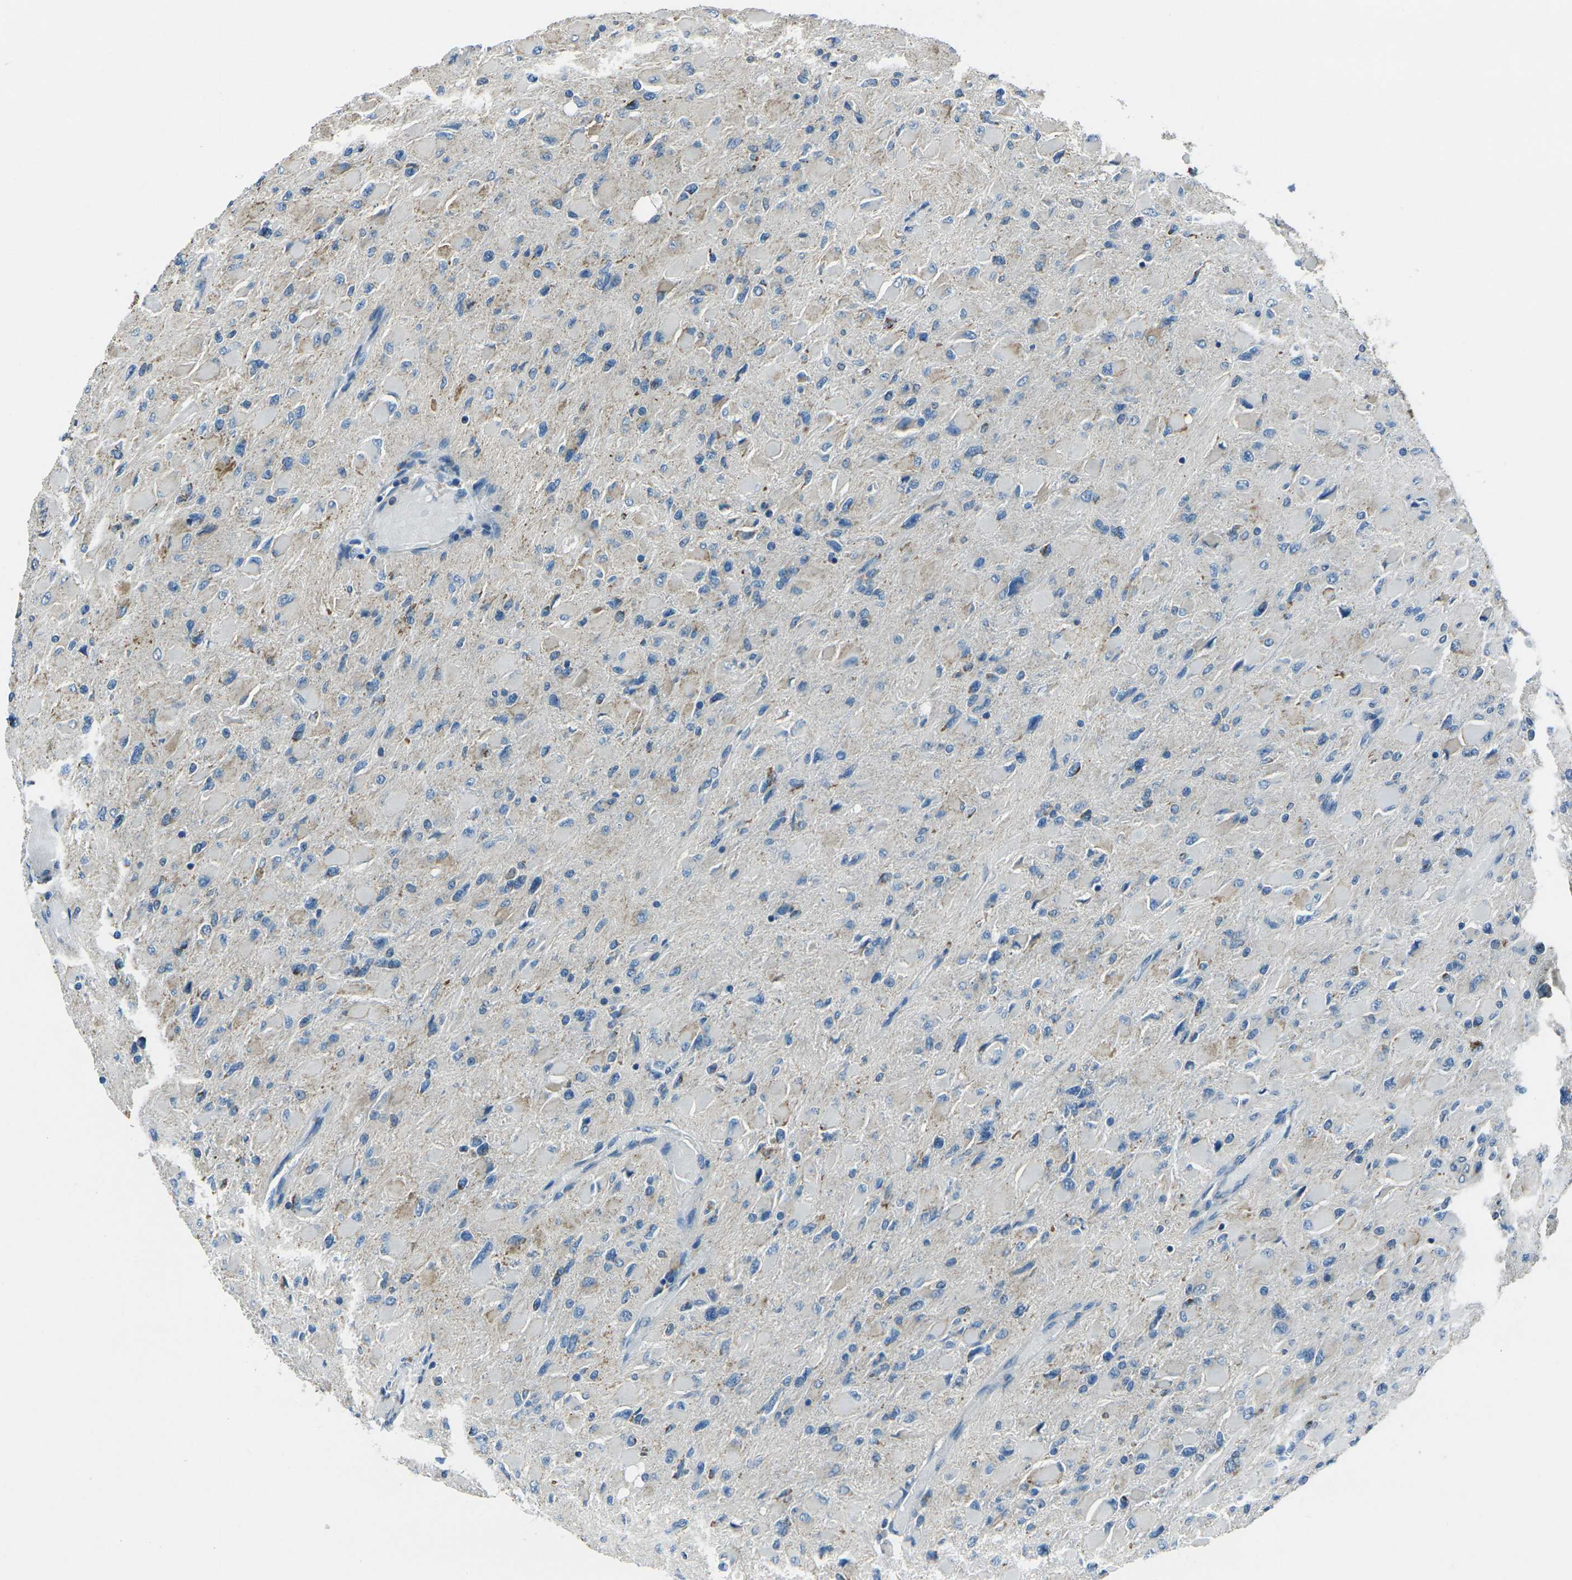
{"staining": {"intensity": "weak", "quantity": "<25%", "location": "cytoplasmic/membranous"}, "tissue": "glioma", "cell_type": "Tumor cells", "image_type": "cancer", "snomed": [{"axis": "morphology", "description": "Glioma, malignant, High grade"}, {"axis": "topography", "description": "Cerebral cortex"}], "caption": "Micrograph shows no protein expression in tumor cells of malignant glioma (high-grade) tissue. The staining was performed using DAB to visualize the protein expression in brown, while the nuclei were stained in blue with hematoxylin (Magnification: 20x).", "gene": "IRF3", "patient": {"sex": "female", "age": 36}}